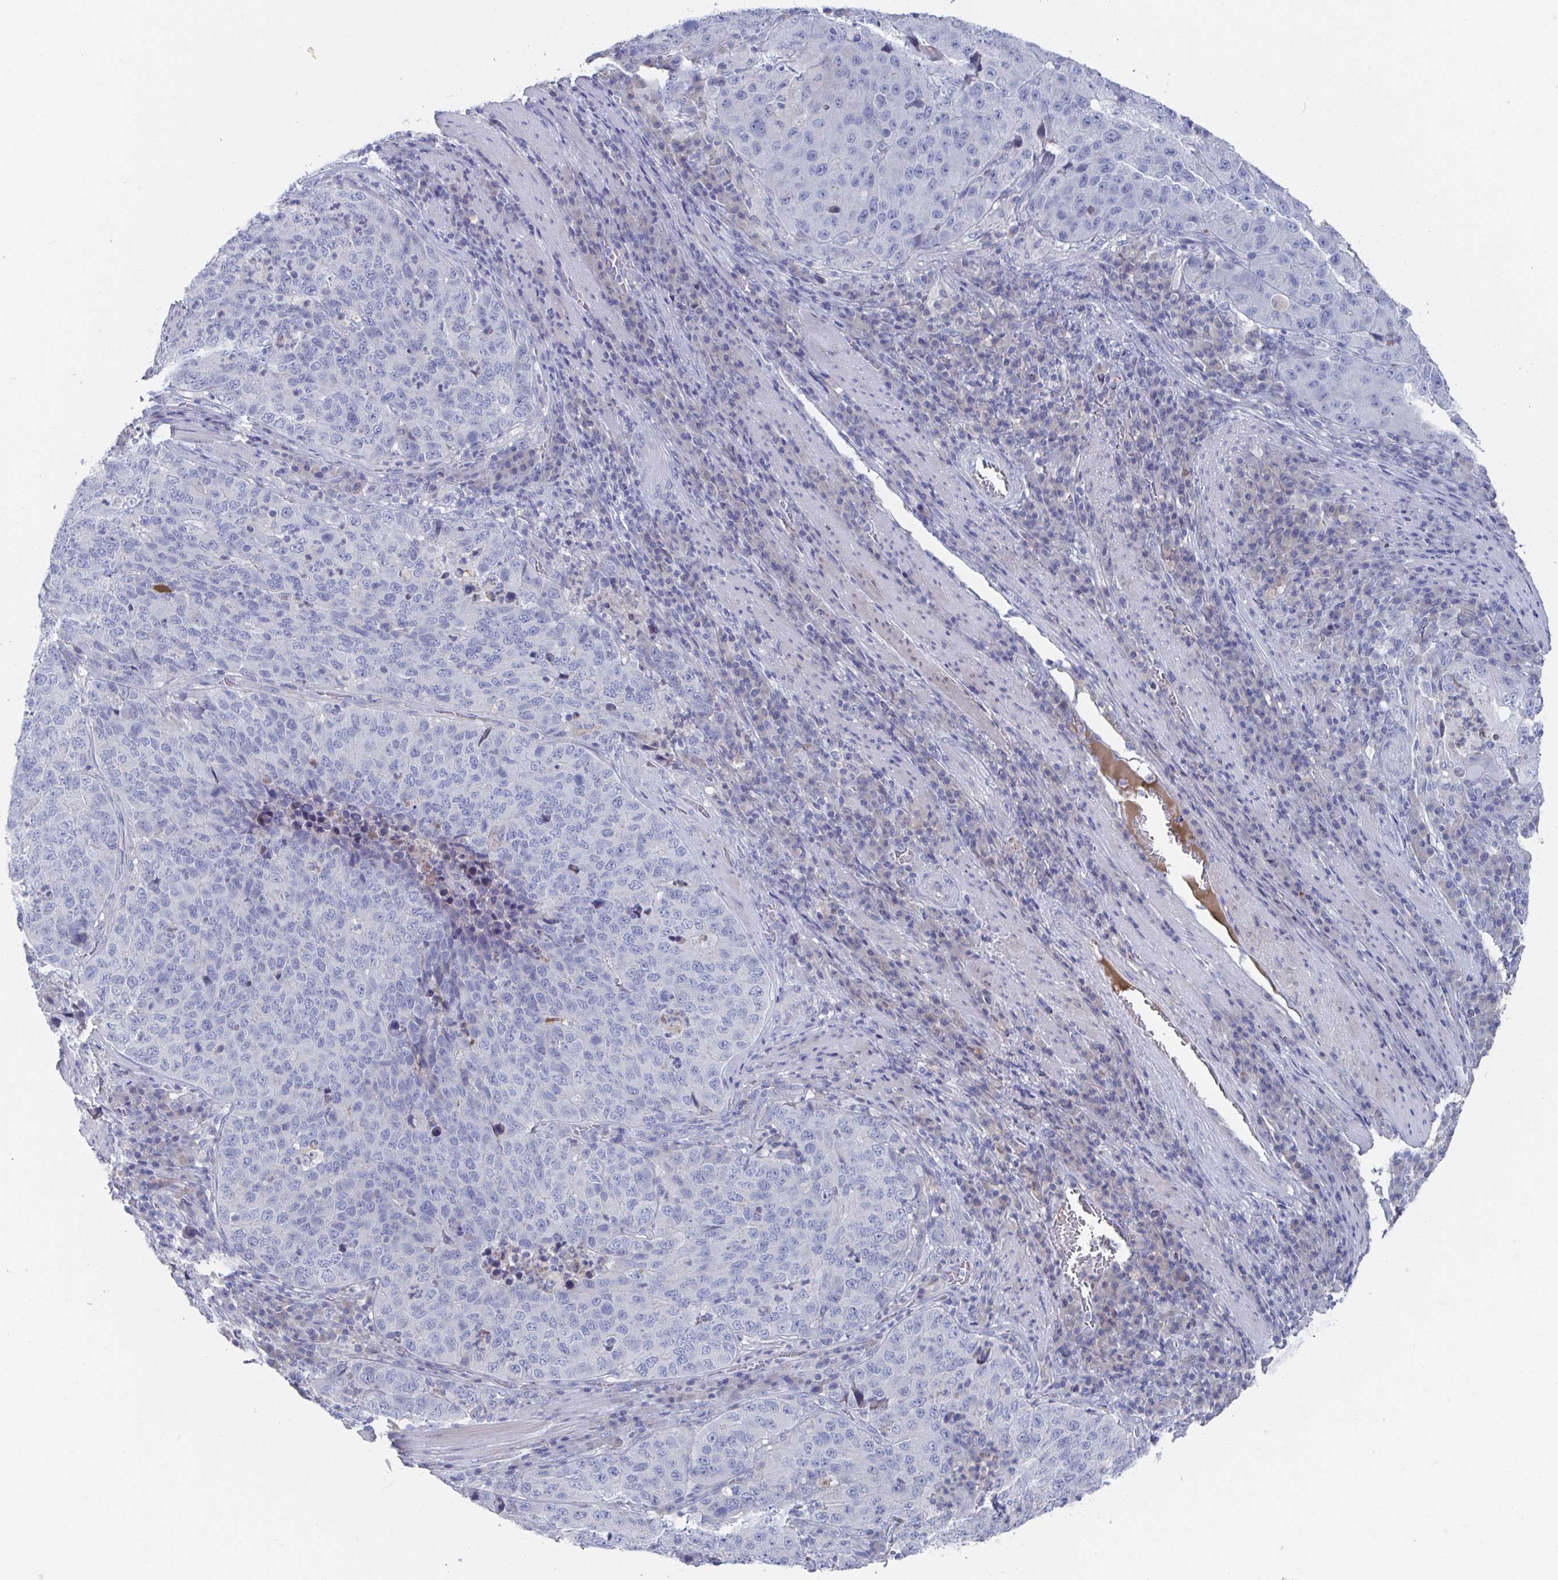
{"staining": {"intensity": "negative", "quantity": "none", "location": "none"}, "tissue": "stomach cancer", "cell_type": "Tumor cells", "image_type": "cancer", "snomed": [{"axis": "morphology", "description": "Adenocarcinoma, NOS"}, {"axis": "topography", "description": "Stomach"}], "caption": "High power microscopy photomicrograph of an IHC image of stomach adenocarcinoma, revealing no significant positivity in tumor cells. Nuclei are stained in blue.", "gene": "TNFAIP6", "patient": {"sex": "male", "age": 71}}